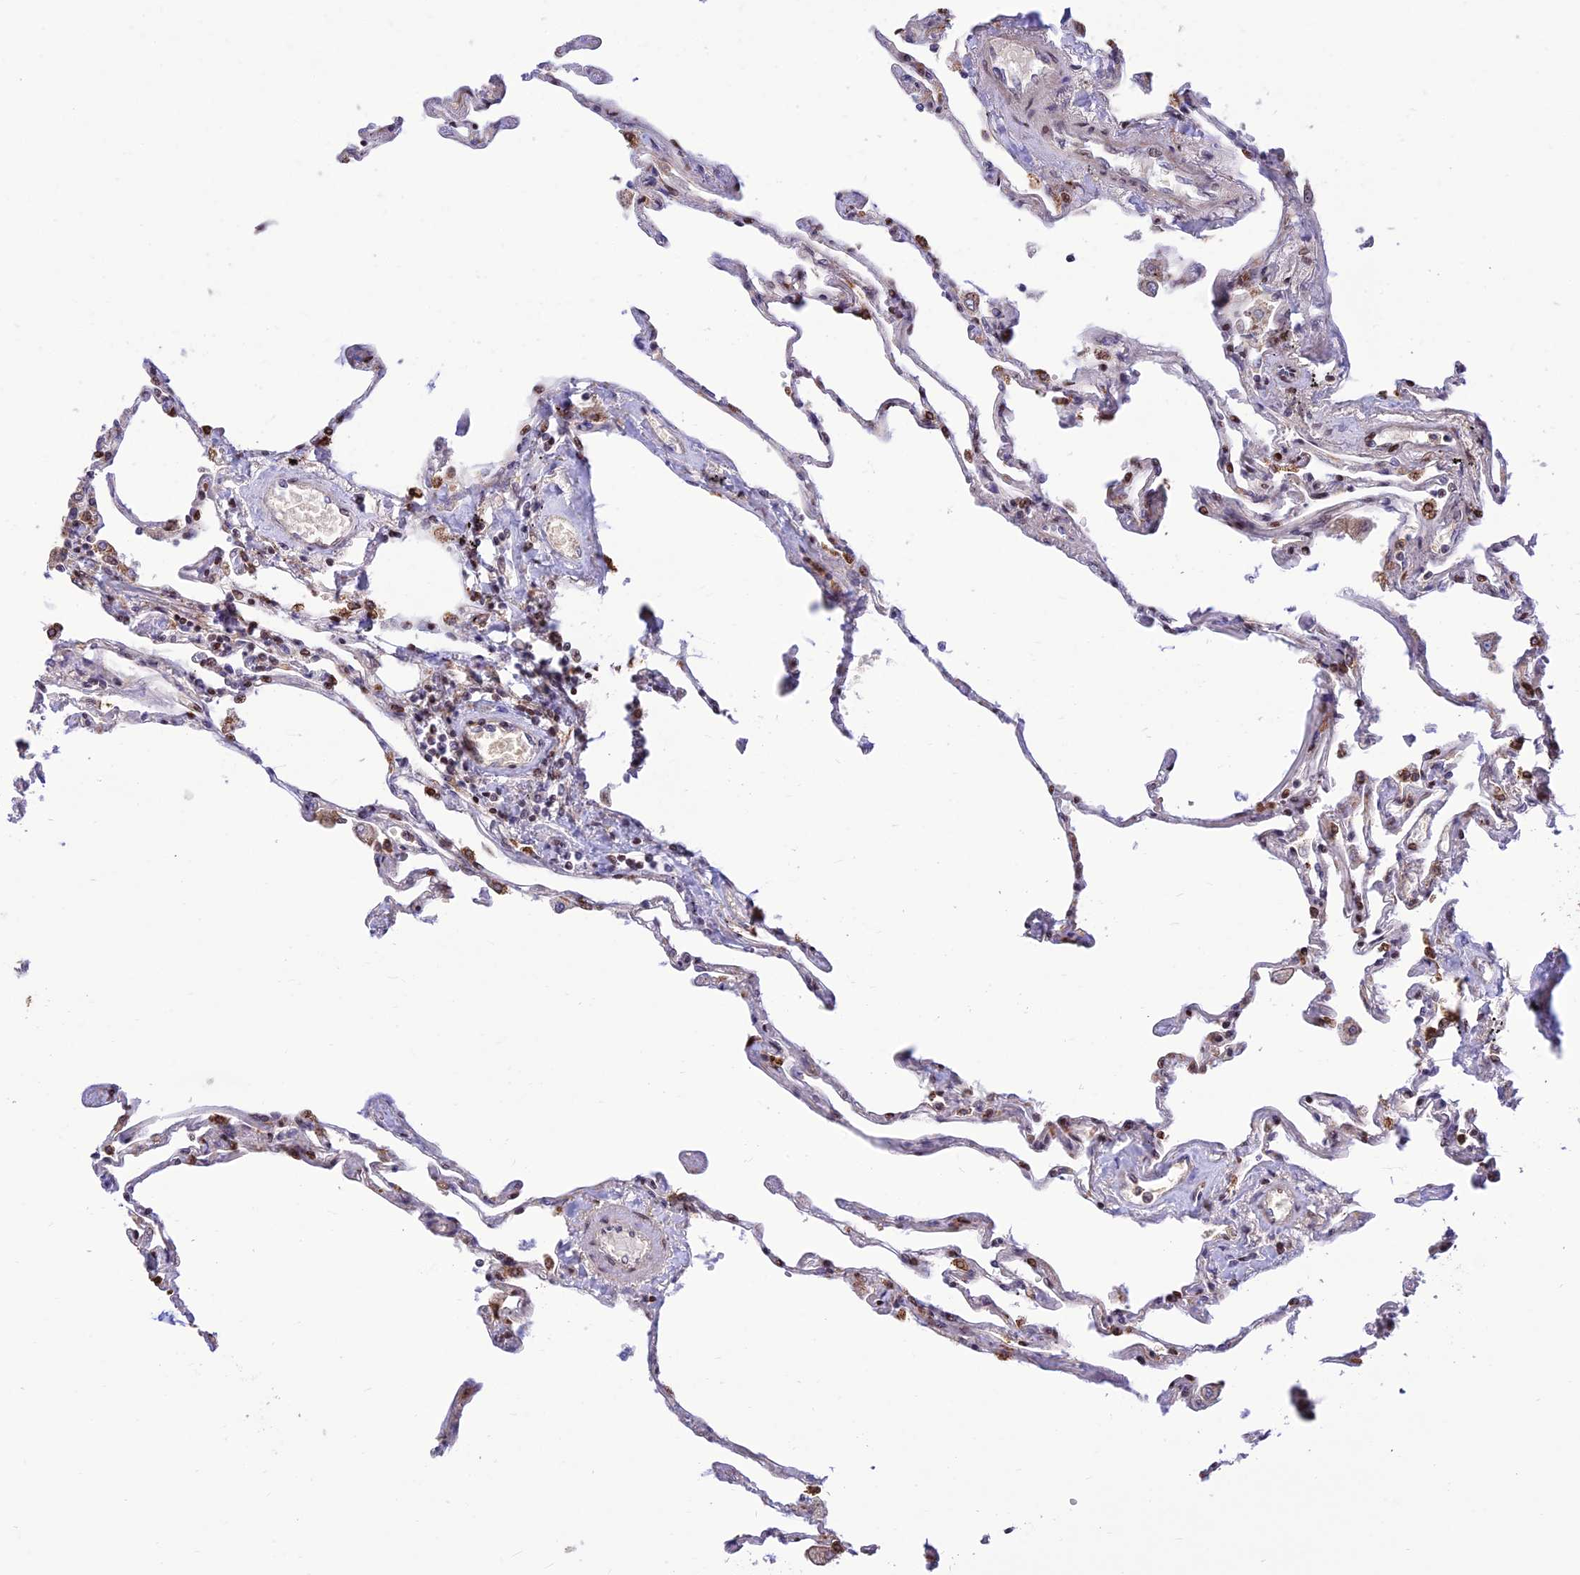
{"staining": {"intensity": "moderate", "quantity": "25%-75%", "location": "cytoplasmic/membranous"}, "tissue": "lung", "cell_type": "Alveolar cells", "image_type": "normal", "snomed": [{"axis": "morphology", "description": "Normal tissue, NOS"}, {"axis": "topography", "description": "Lung"}], "caption": "An immunohistochemistry (IHC) micrograph of unremarkable tissue is shown. Protein staining in brown shows moderate cytoplasmic/membranous positivity in lung within alveolar cells.", "gene": "FAM186B", "patient": {"sex": "female", "age": 67}}